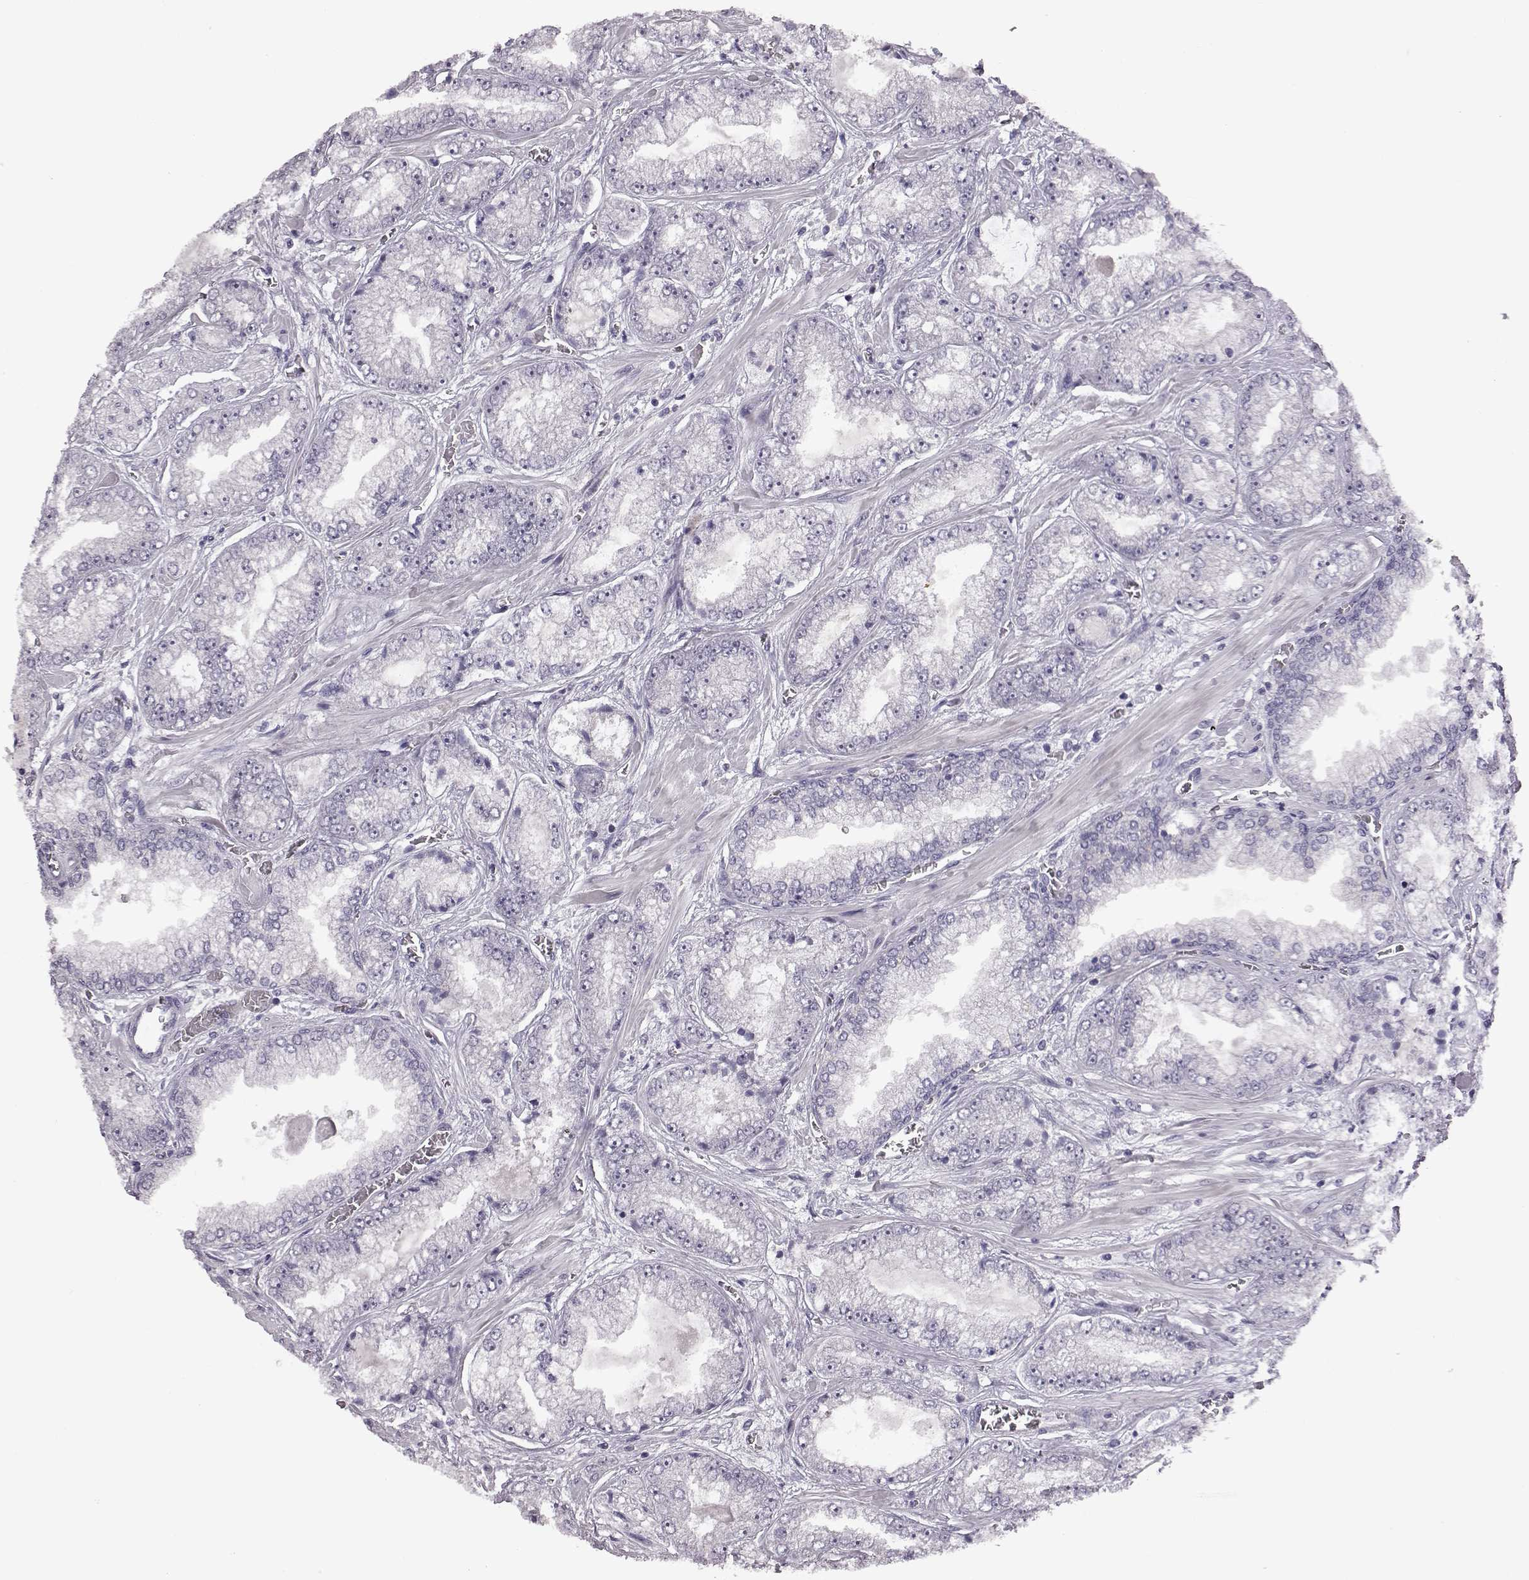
{"staining": {"intensity": "negative", "quantity": "none", "location": "none"}, "tissue": "prostate cancer", "cell_type": "Tumor cells", "image_type": "cancer", "snomed": [{"axis": "morphology", "description": "Adenocarcinoma, Low grade"}, {"axis": "topography", "description": "Prostate"}], "caption": "This micrograph is of prostate low-grade adenocarcinoma stained with IHC to label a protein in brown with the nuclei are counter-stained blue. There is no positivity in tumor cells.", "gene": "C10orf62", "patient": {"sex": "male", "age": 57}}